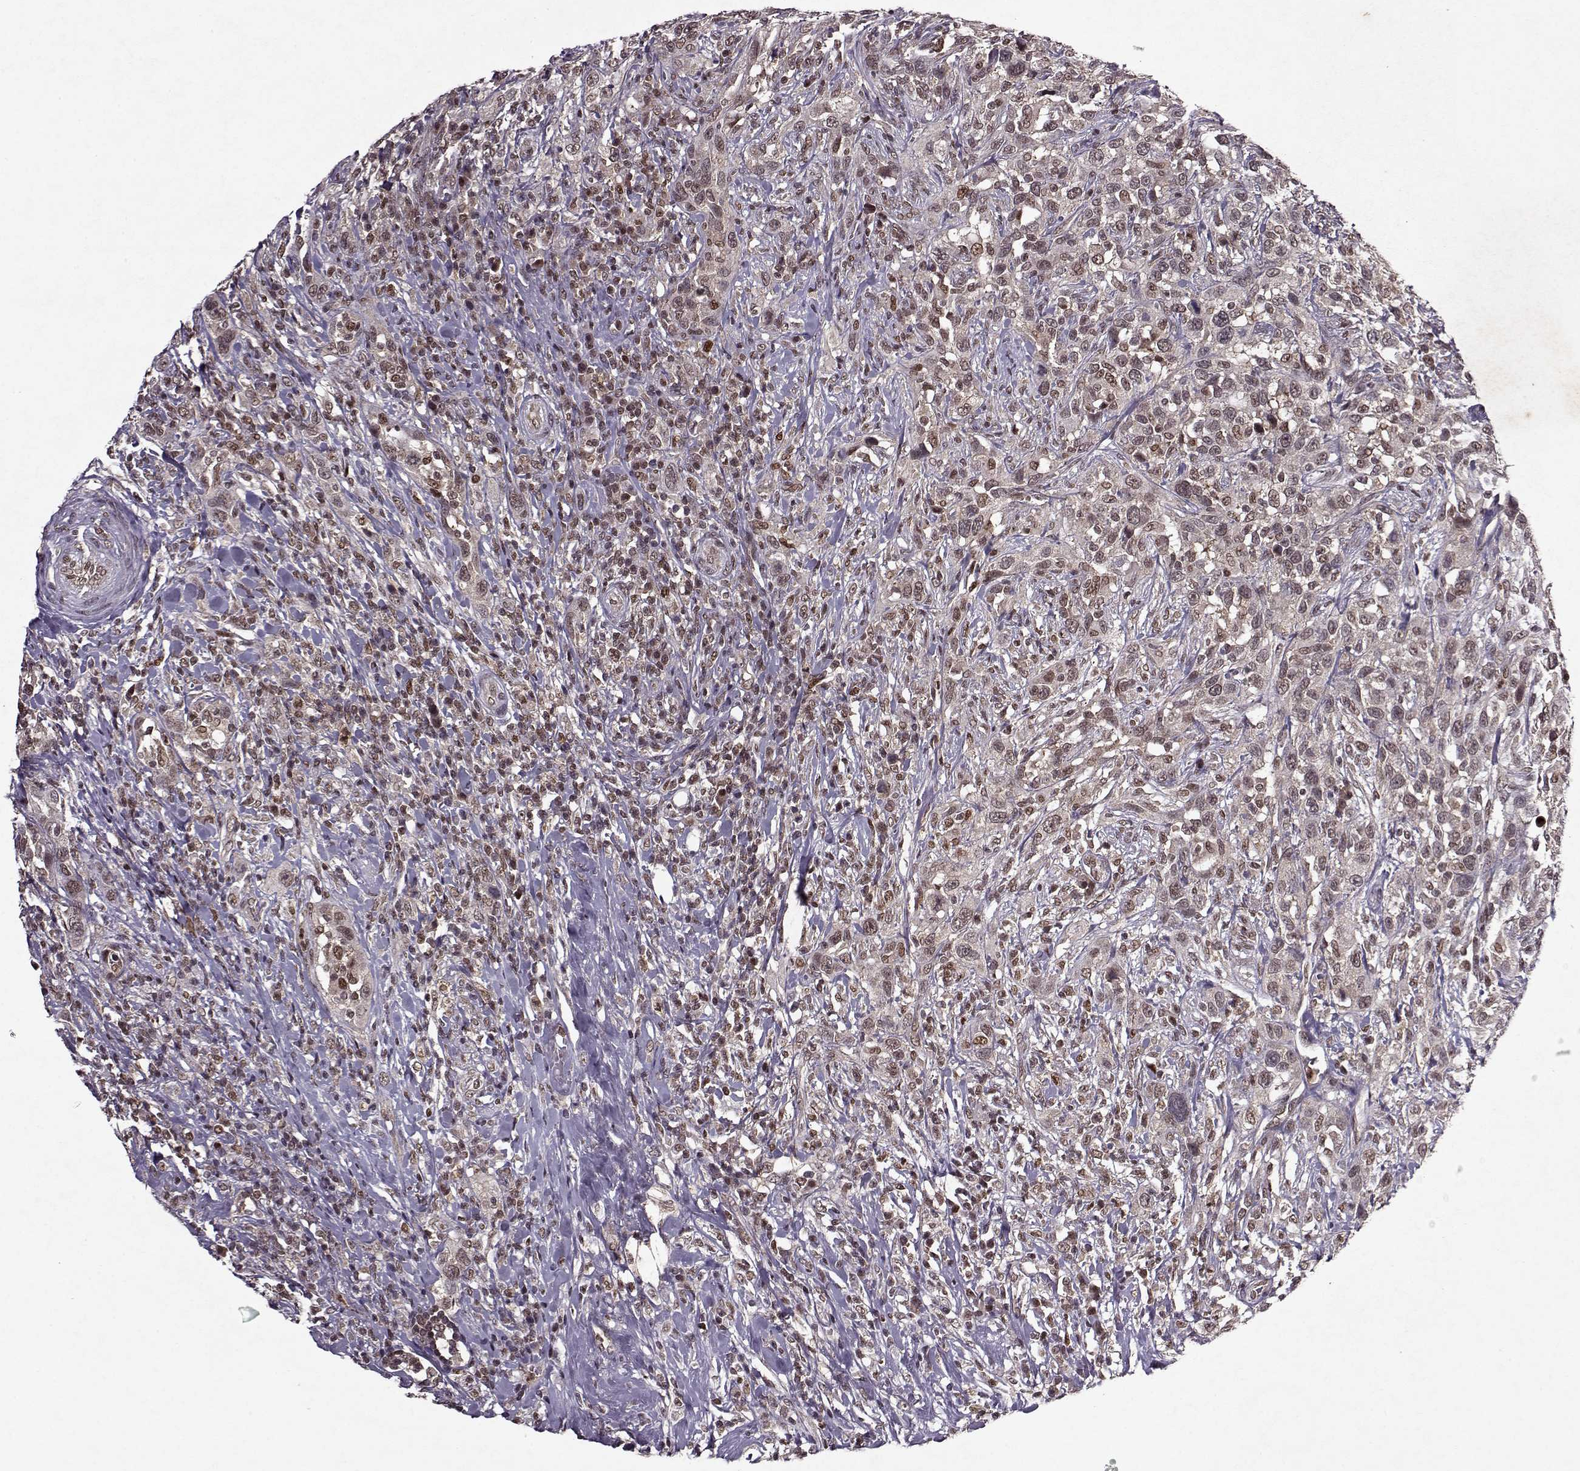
{"staining": {"intensity": "weak", "quantity": ">75%", "location": "nuclear"}, "tissue": "urothelial cancer", "cell_type": "Tumor cells", "image_type": "cancer", "snomed": [{"axis": "morphology", "description": "Urothelial carcinoma, NOS"}, {"axis": "morphology", "description": "Urothelial carcinoma, High grade"}, {"axis": "topography", "description": "Urinary bladder"}], "caption": "Urothelial cancer stained with DAB immunohistochemistry (IHC) displays low levels of weak nuclear expression in approximately >75% of tumor cells. The protein is stained brown, and the nuclei are stained in blue (DAB (3,3'-diaminobenzidine) IHC with brightfield microscopy, high magnification).", "gene": "PSMA7", "patient": {"sex": "female", "age": 64}}